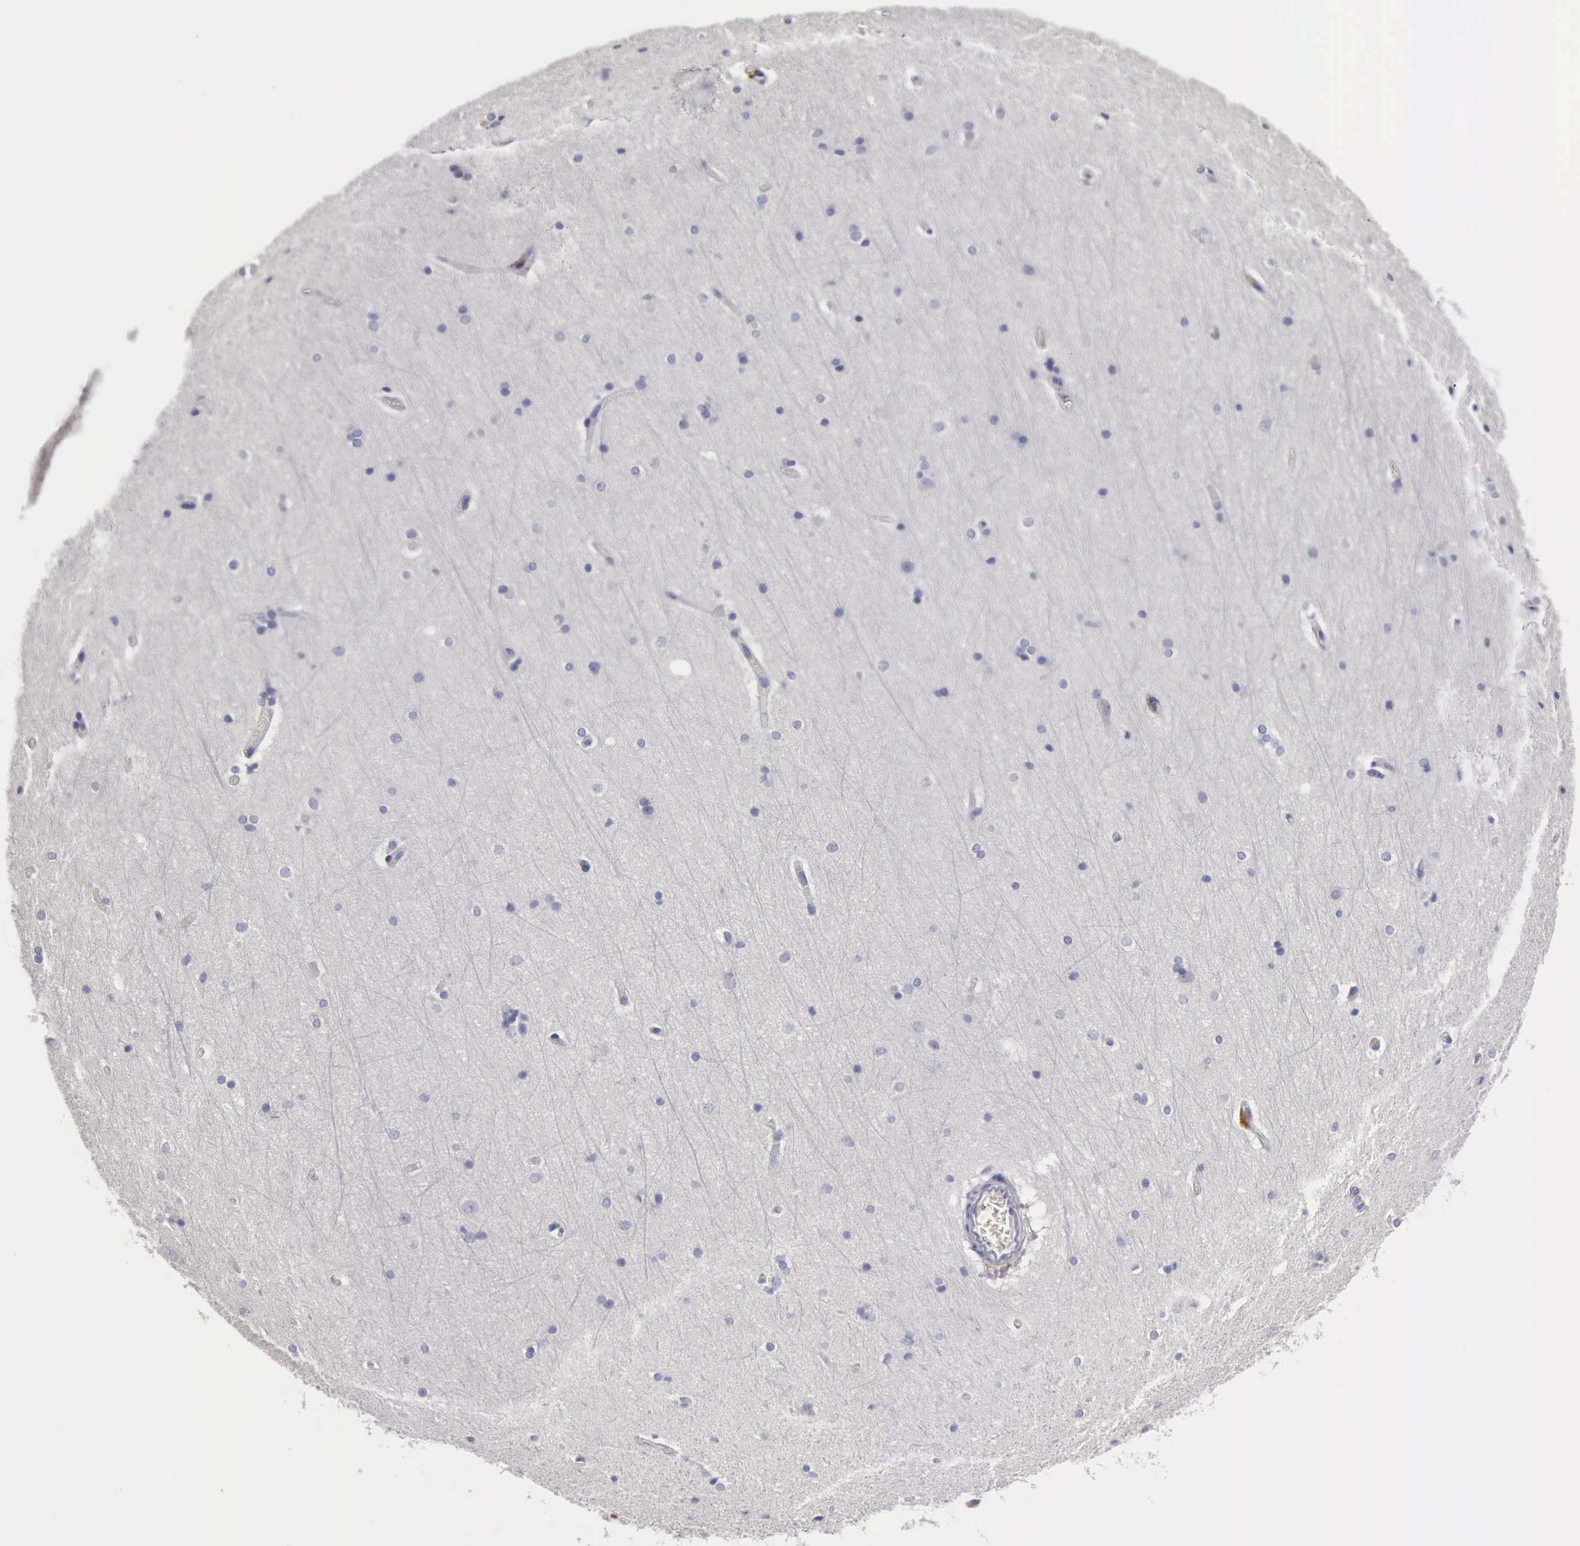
{"staining": {"intensity": "negative", "quantity": "none", "location": "none"}, "tissue": "cerebral cortex", "cell_type": "Endothelial cells", "image_type": "normal", "snomed": [{"axis": "morphology", "description": "Normal tissue, NOS"}, {"axis": "topography", "description": "Cerebral cortex"}, {"axis": "topography", "description": "Hippocampus"}], "caption": "Immunohistochemistry micrograph of benign human cerebral cortex stained for a protein (brown), which shows no expression in endothelial cells. (DAB (3,3'-diaminobenzidine) immunohistochemistry (IHC), high magnification).", "gene": "PTGS2", "patient": {"sex": "female", "age": 19}}